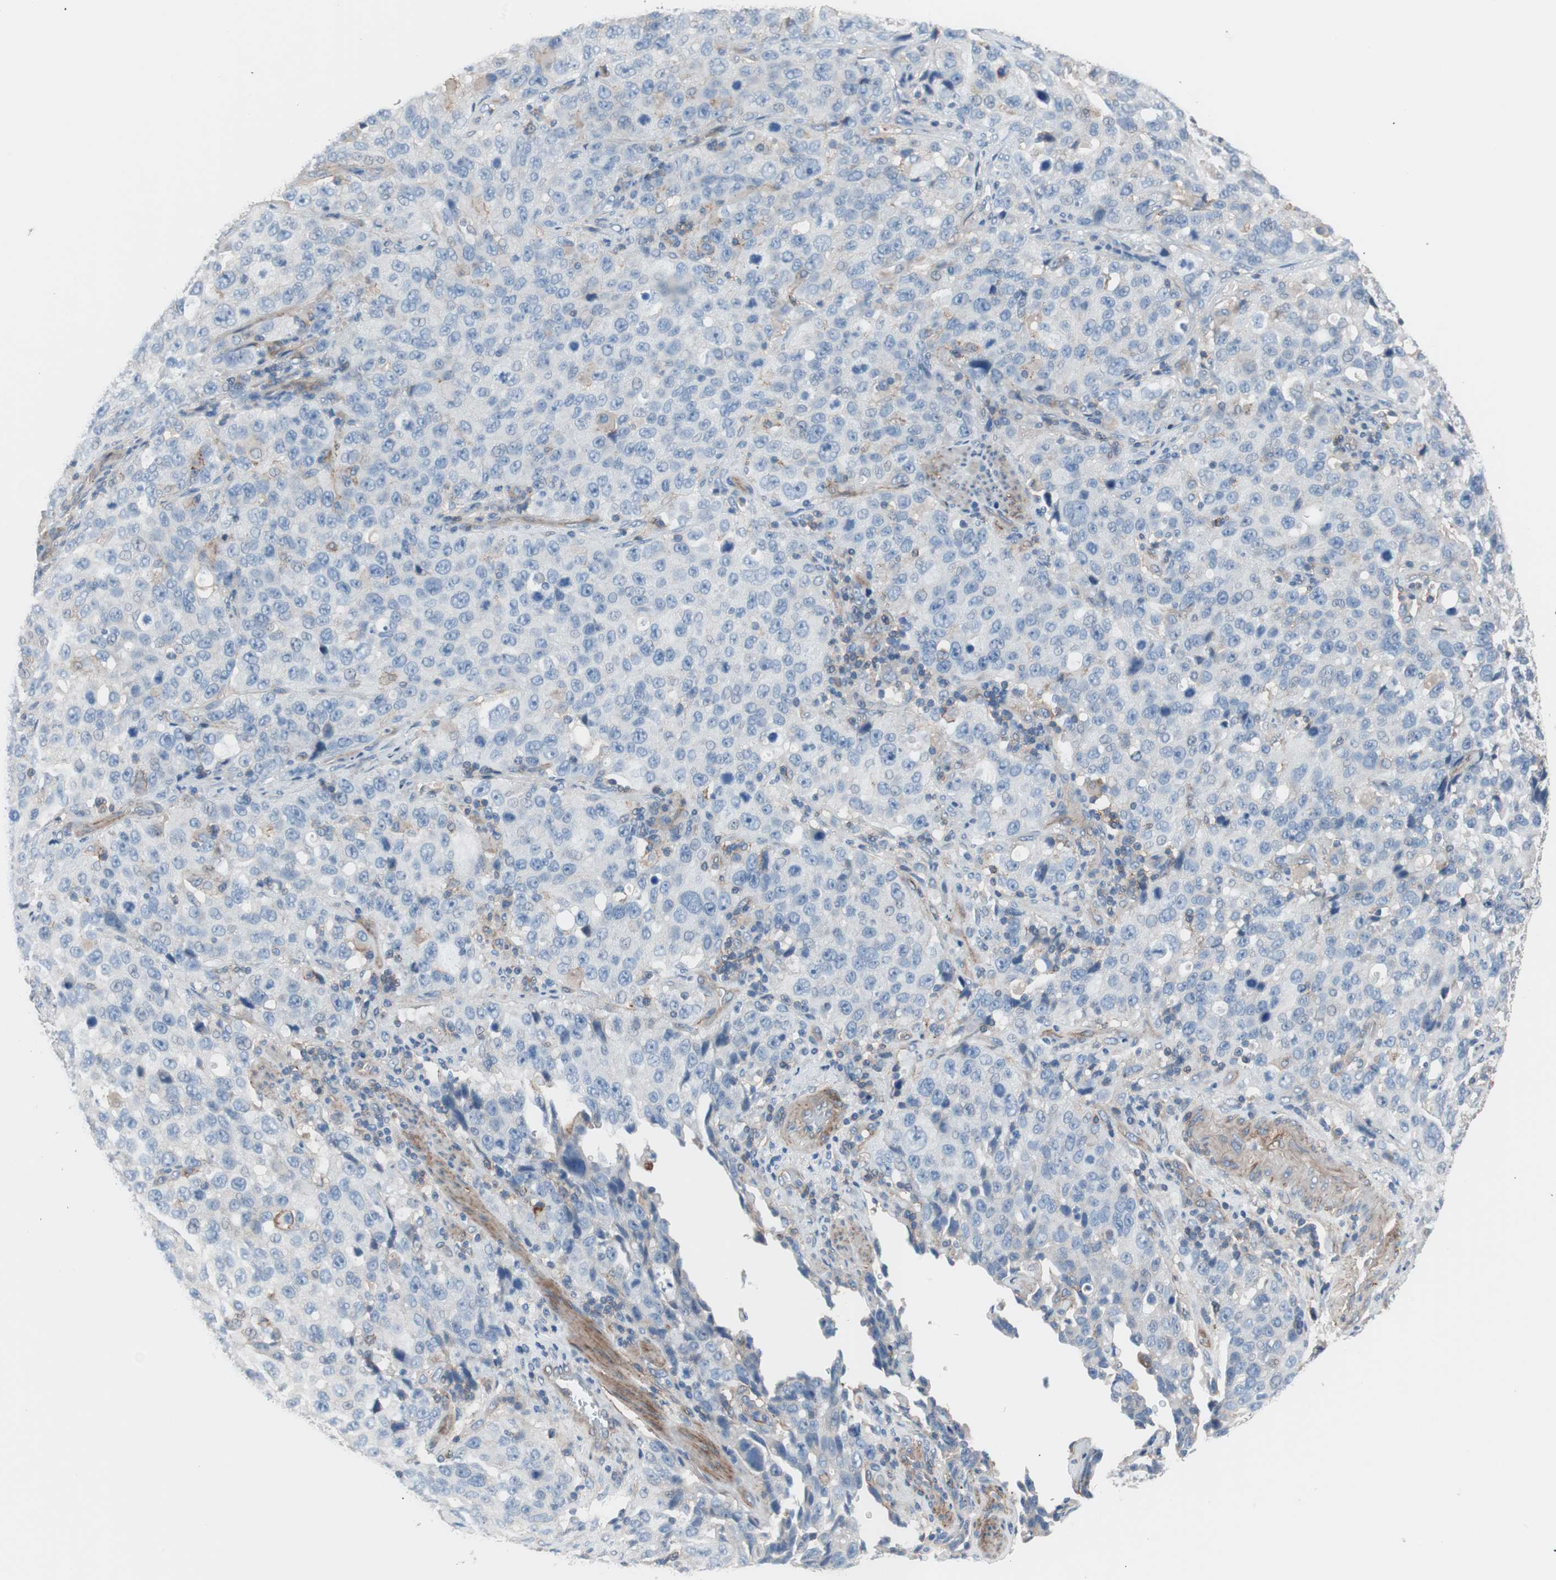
{"staining": {"intensity": "negative", "quantity": "none", "location": "none"}, "tissue": "stomach cancer", "cell_type": "Tumor cells", "image_type": "cancer", "snomed": [{"axis": "morphology", "description": "Normal tissue, NOS"}, {"axis": "morphology", "description": "Adenocarcinoma, NOS"}, {"axis": "topography", "description": "Stomach"}], "caption": "A photomicrograph of human stomach cancer is negative for staining in tumor cells.", "gene": "CD81", "patient": {"sex": "male", "age": 48}}